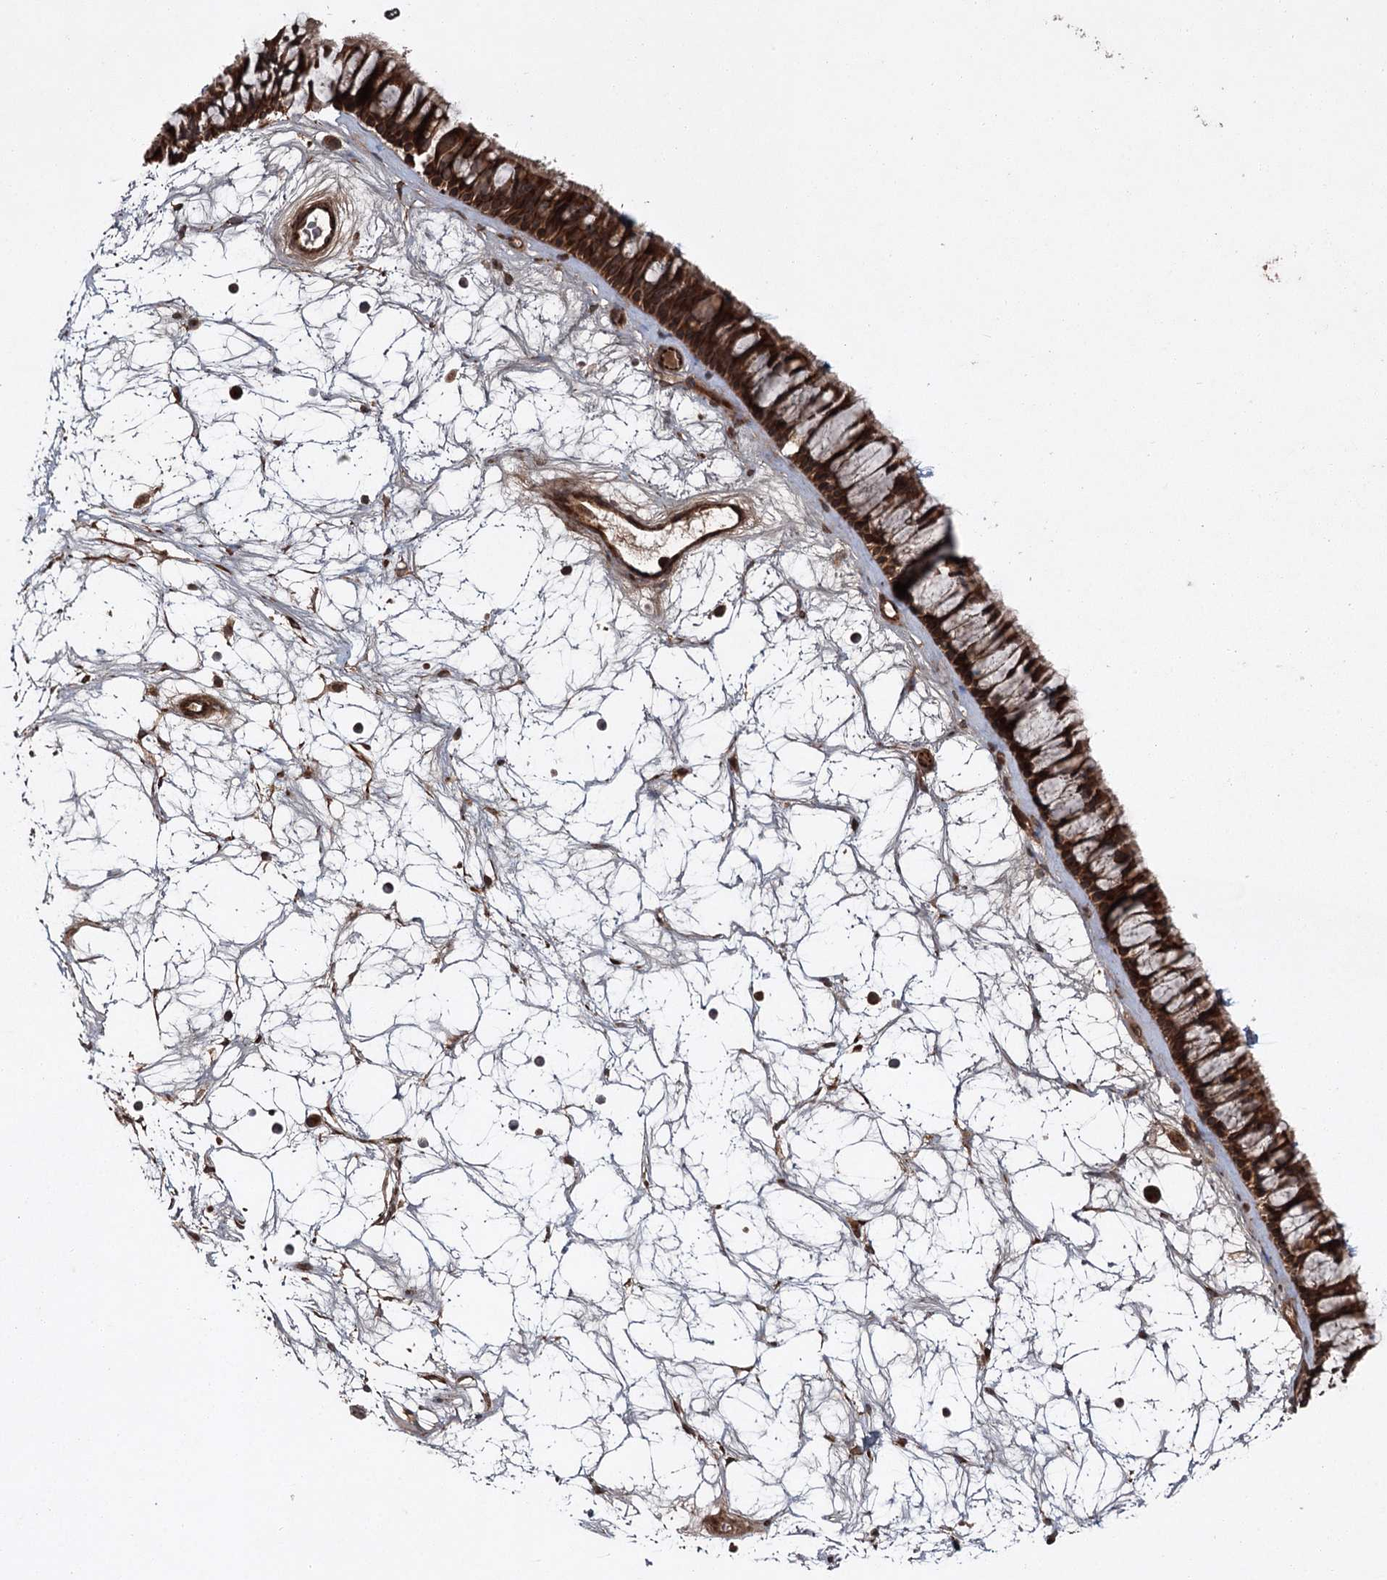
{"staining": {"intensity": "strong", "quantity": ">75%", "location": "cytoplasmic/membranous"}, "tissue": "nasopharynx", "cell_type": "Respiratory epithelial cells", "image_type": "normal", "snomed": [{"axis": "morphology", "description": "Normal tissue, NOS"}, {"axis": "topography", "description": "Nasopharynx"}], "caption": "Nasopharynx stained for a protein (brown) reveals strong cytoplasmic/membranous positive staining in about >75% of respiratory epithelial cells.", "gene": "RPAP3", "patient": {"sex": "male", "age": 64}}